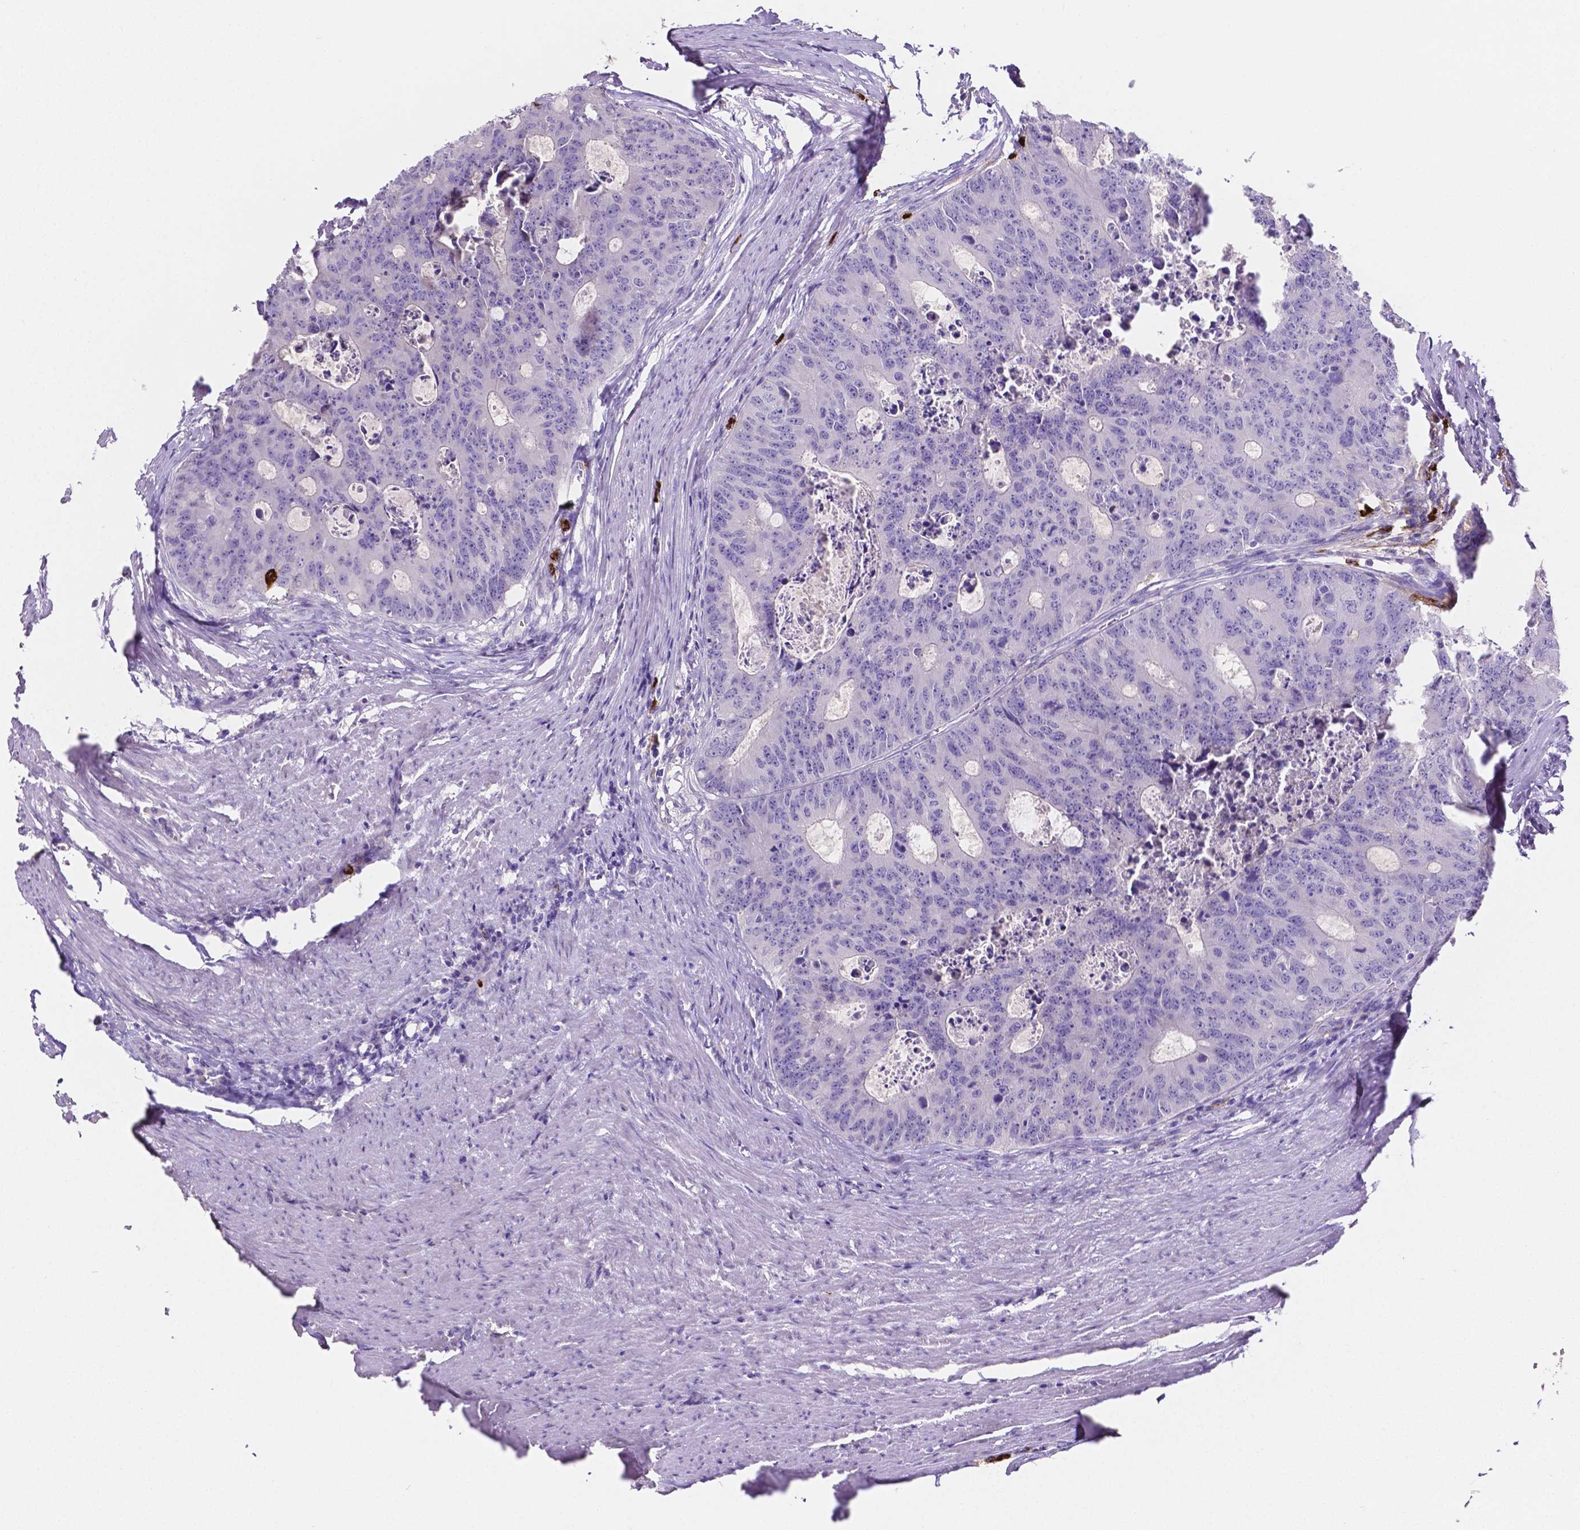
{"staining": {"intensity": "negative", "quantity": "none", "location": "none"}, "tissue": "colorectal cancer", "cell_type": "Tumor cells", "image_type": "cancer", "snomed": [{"axis": "morphology", "description": "Adenocarcinoma, NOS"}, {"axis": "topography", "description": "Colon"}], "caption": "Protein analysis of colorectal cancer (adenocarcinoma) shows no significant expression in tumor cells.", "gene": "MMP9", "patient": {"sex": "male", "age": 67}}